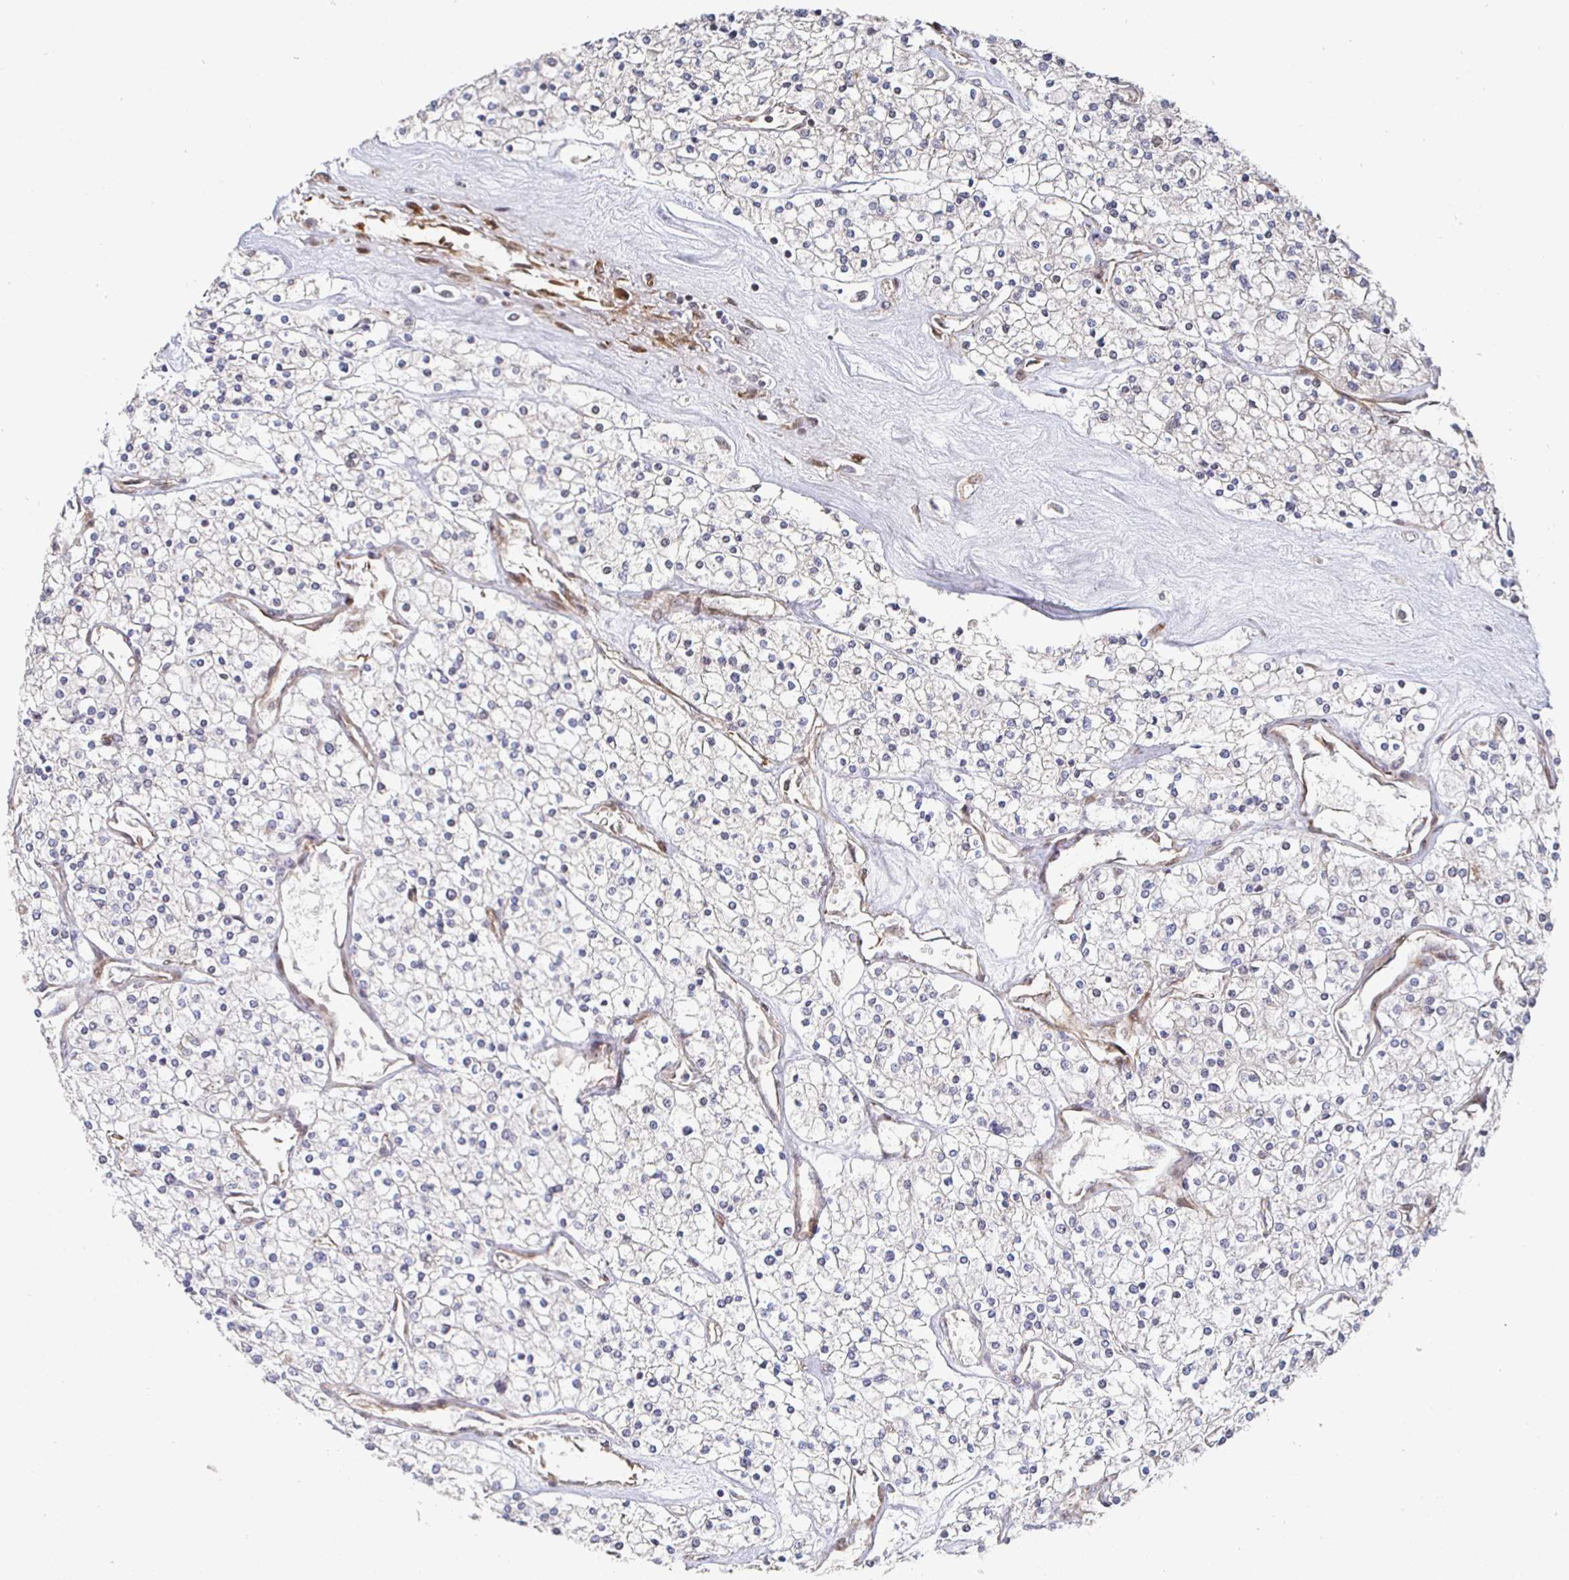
{"staining": {"intensity": "negative", "quantity": "none", "location": "none"}, "tissue": "renal cancer", "cell_type": "Tumor cells", "image_type": "cancer", "snomed": [{"axis": "morphology", "description": "Adenocarcinoma, NOS"}, {"axis": "topography", "description": "Kidney"}], "caption": "Protein analysis of adenocarcinoma (renal) displays no significant positivity in tumor cells. The staining is performed using DAB brown chromogen with nuclei counter-stained in using hematoxylin.", "gene": "TBKBP1", "patient": {"sex": "male", "age": 80}}